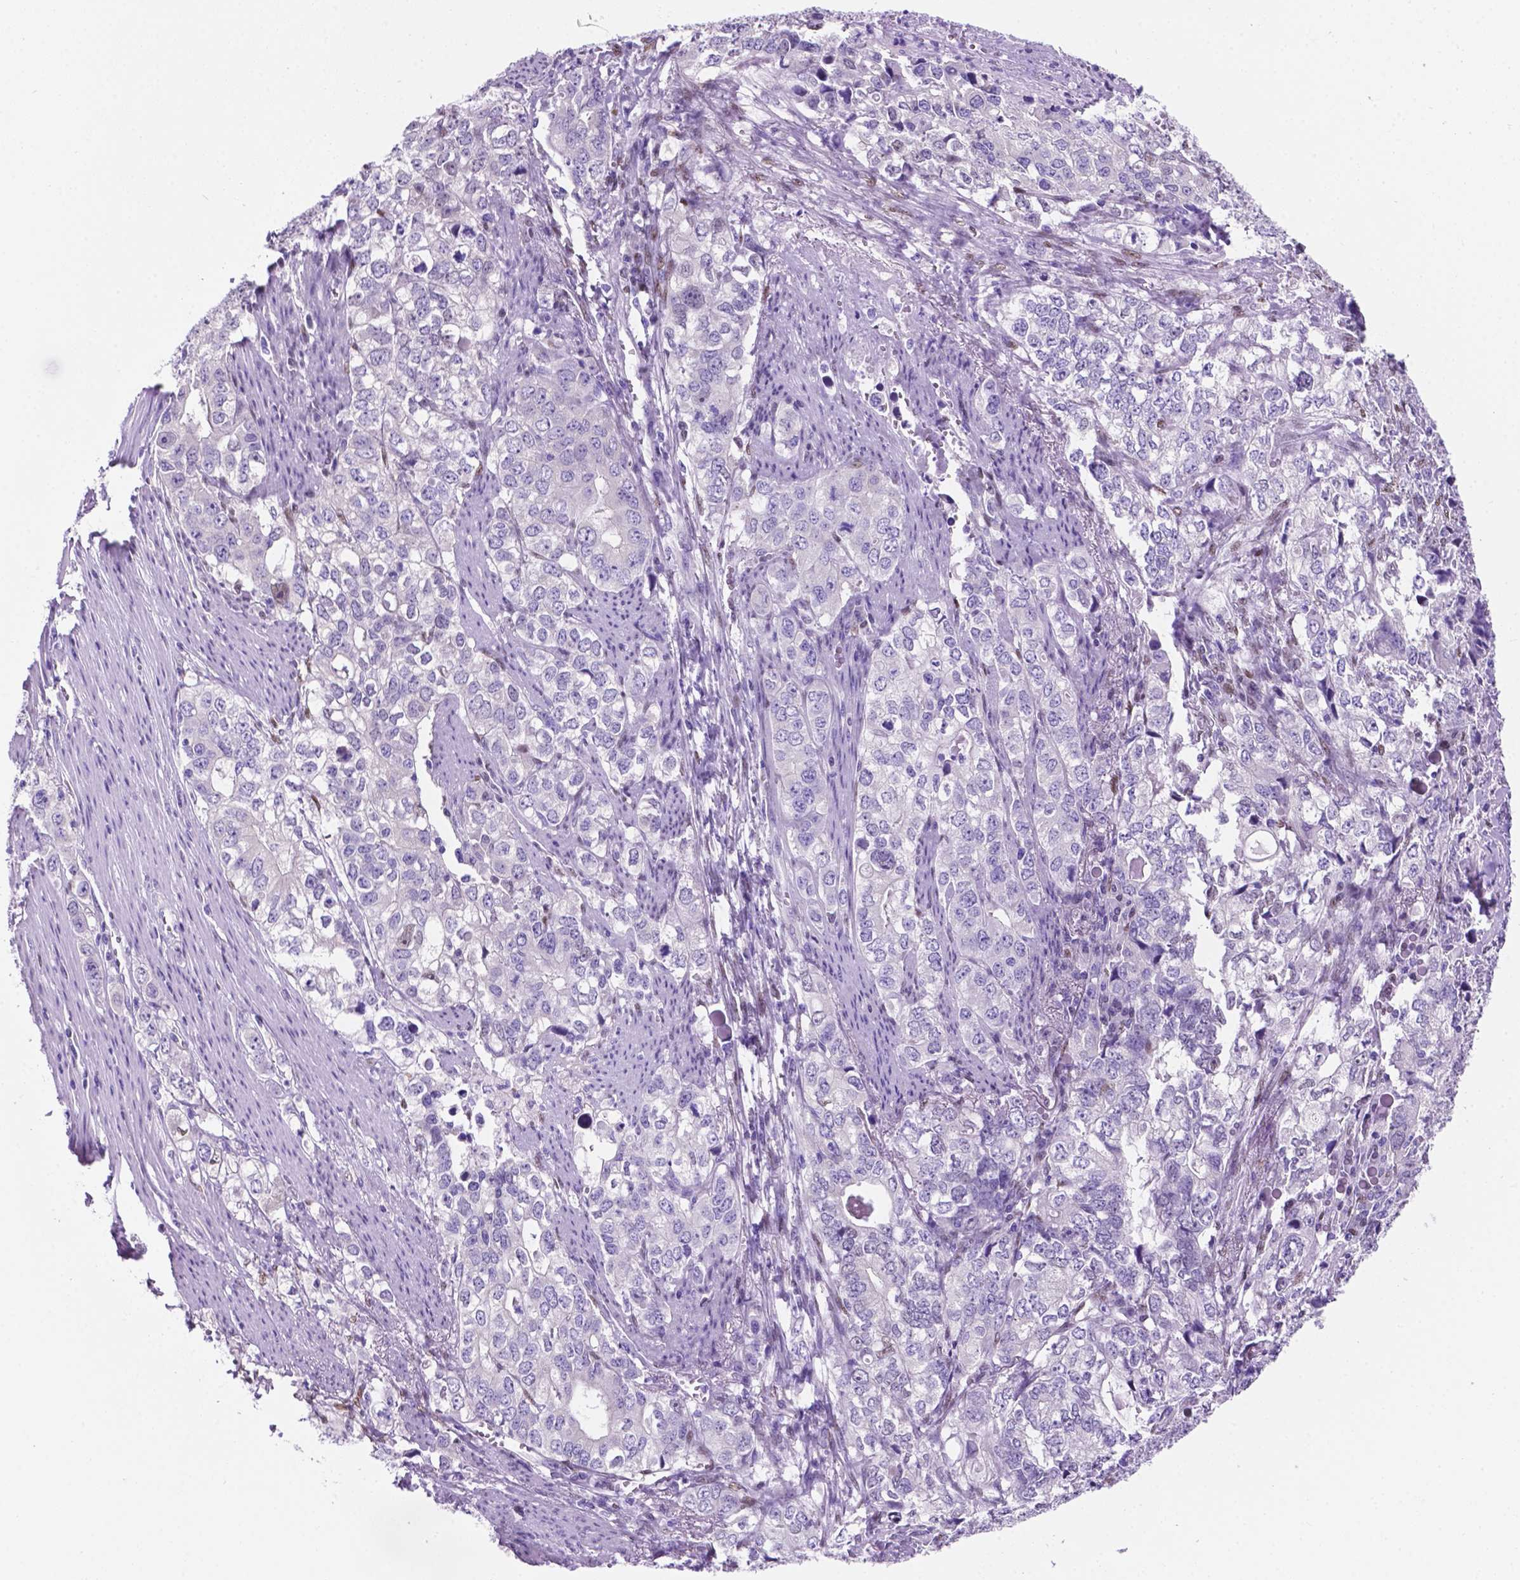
{"staining": {"intensity": "negative", "quantity": "none", "location": "none"}, "tissue": "stomach cancer", "cell_type": "Tumor cells", "image_type": "cancer", "snomed": [{"axis": "morphology", "description": "Adenocarcinoma, NOS"}, {"axis": "topography", "description": "Stomach, lower"}], "caption": "DAB (3,3'-diaminobenzidine) immunohistochemical staining of stomach cancer shows no significant expression in tumor cells.", "gene": "TMEM210", "patient": {"sex": "female", "age": 72}}